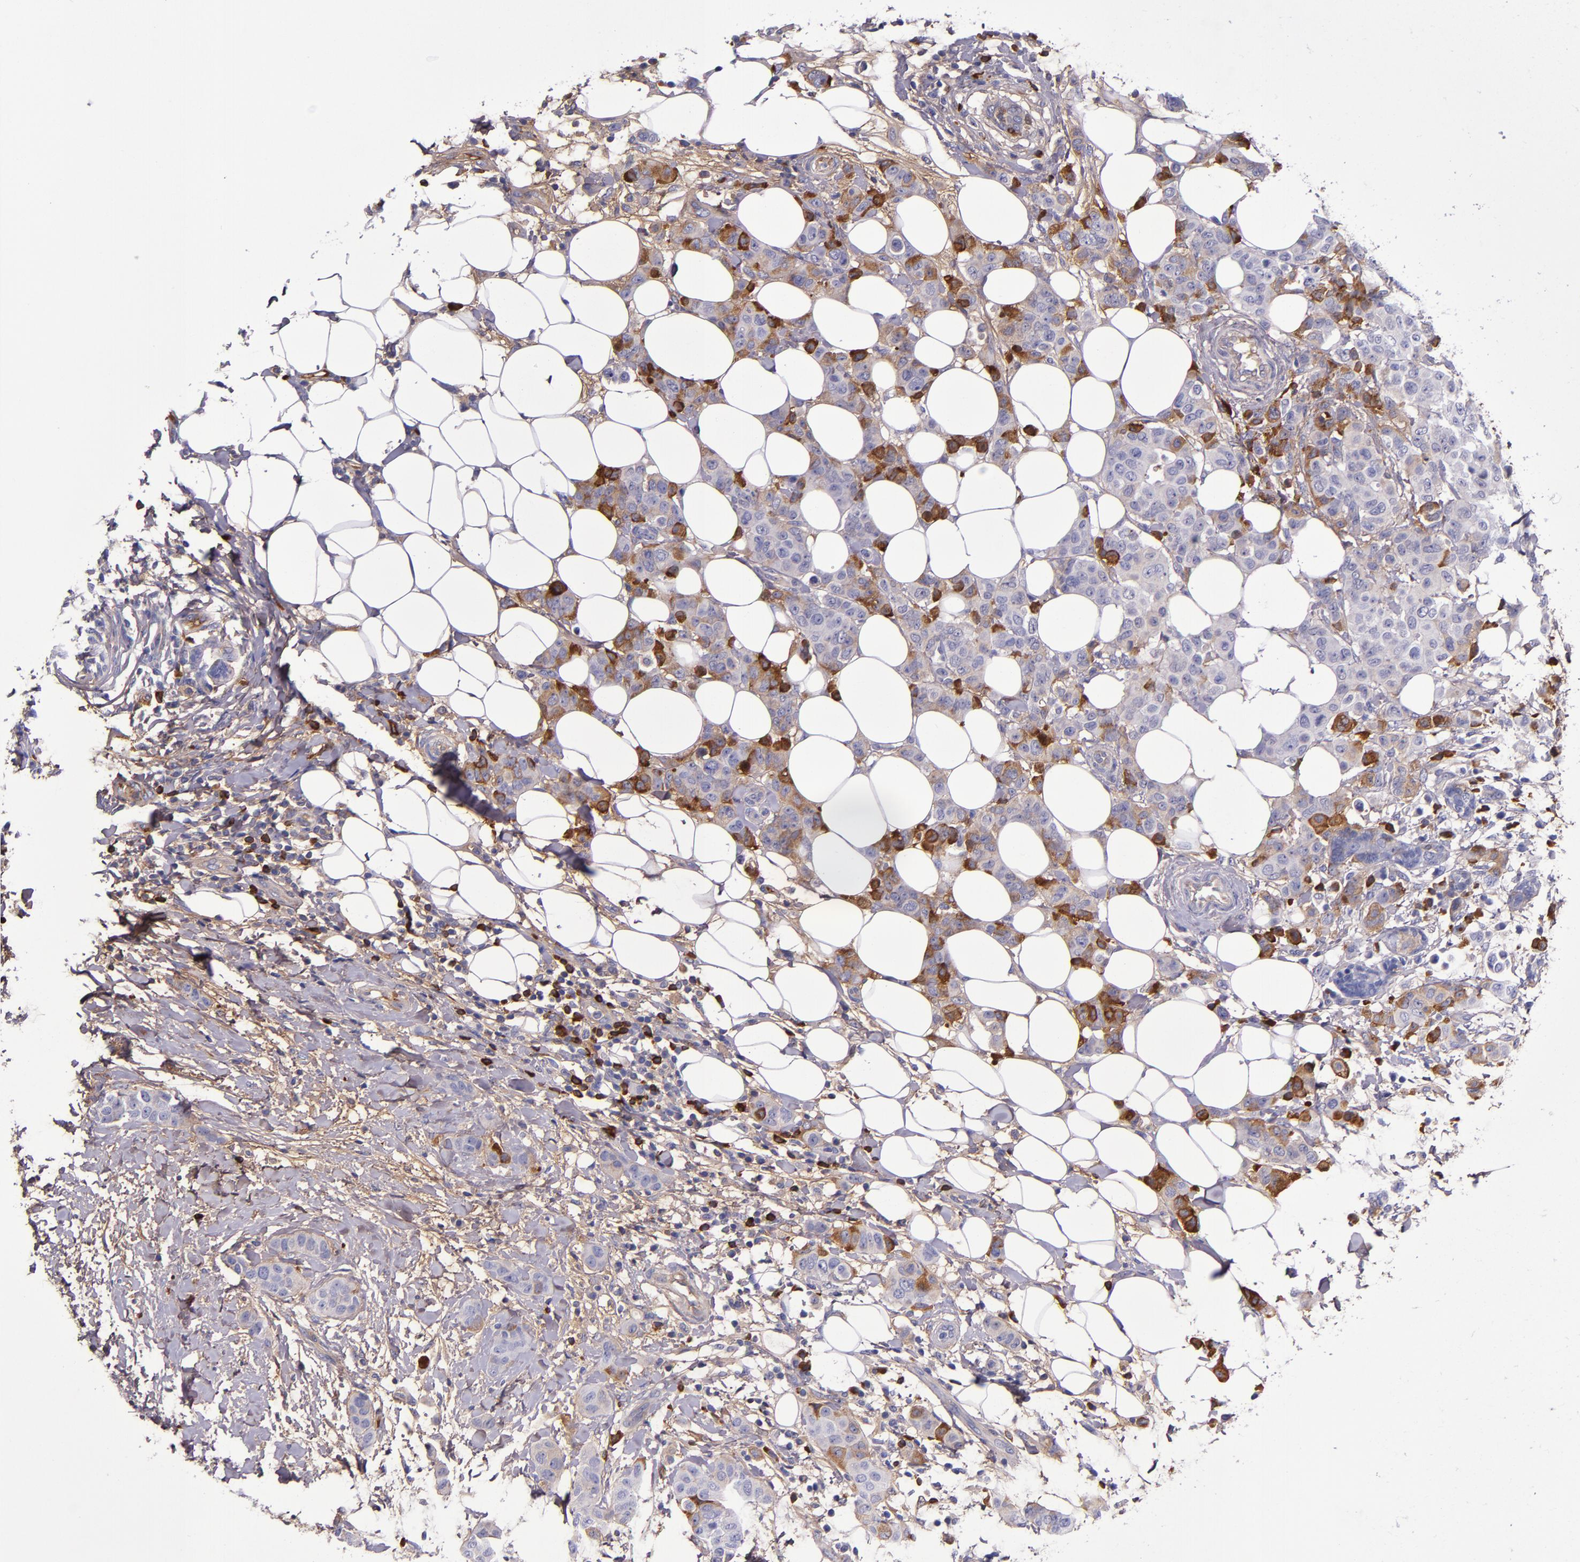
{"staining": {"intensity": "strong", "quantity": "<25%", "location": "cytoplasmic/membranous"}, "tissue": "breast cancer", "cell_type": "Tumor cells", "image_type": "cancer", "snomed": [{"axis": "morphology", "description": "Duct carcinoma"}, {"axis": "topography", "description": "Breast"}], "caption": "This photomicrograph exhibits immunohistochemistry (IHC) staining of human breast cancer, with medium strong cytoplasmic/membranous expression in approximately <25% of tumor cells.", "gene": "CLEC3B", "patient": {"sex": "female", "age": 40}}